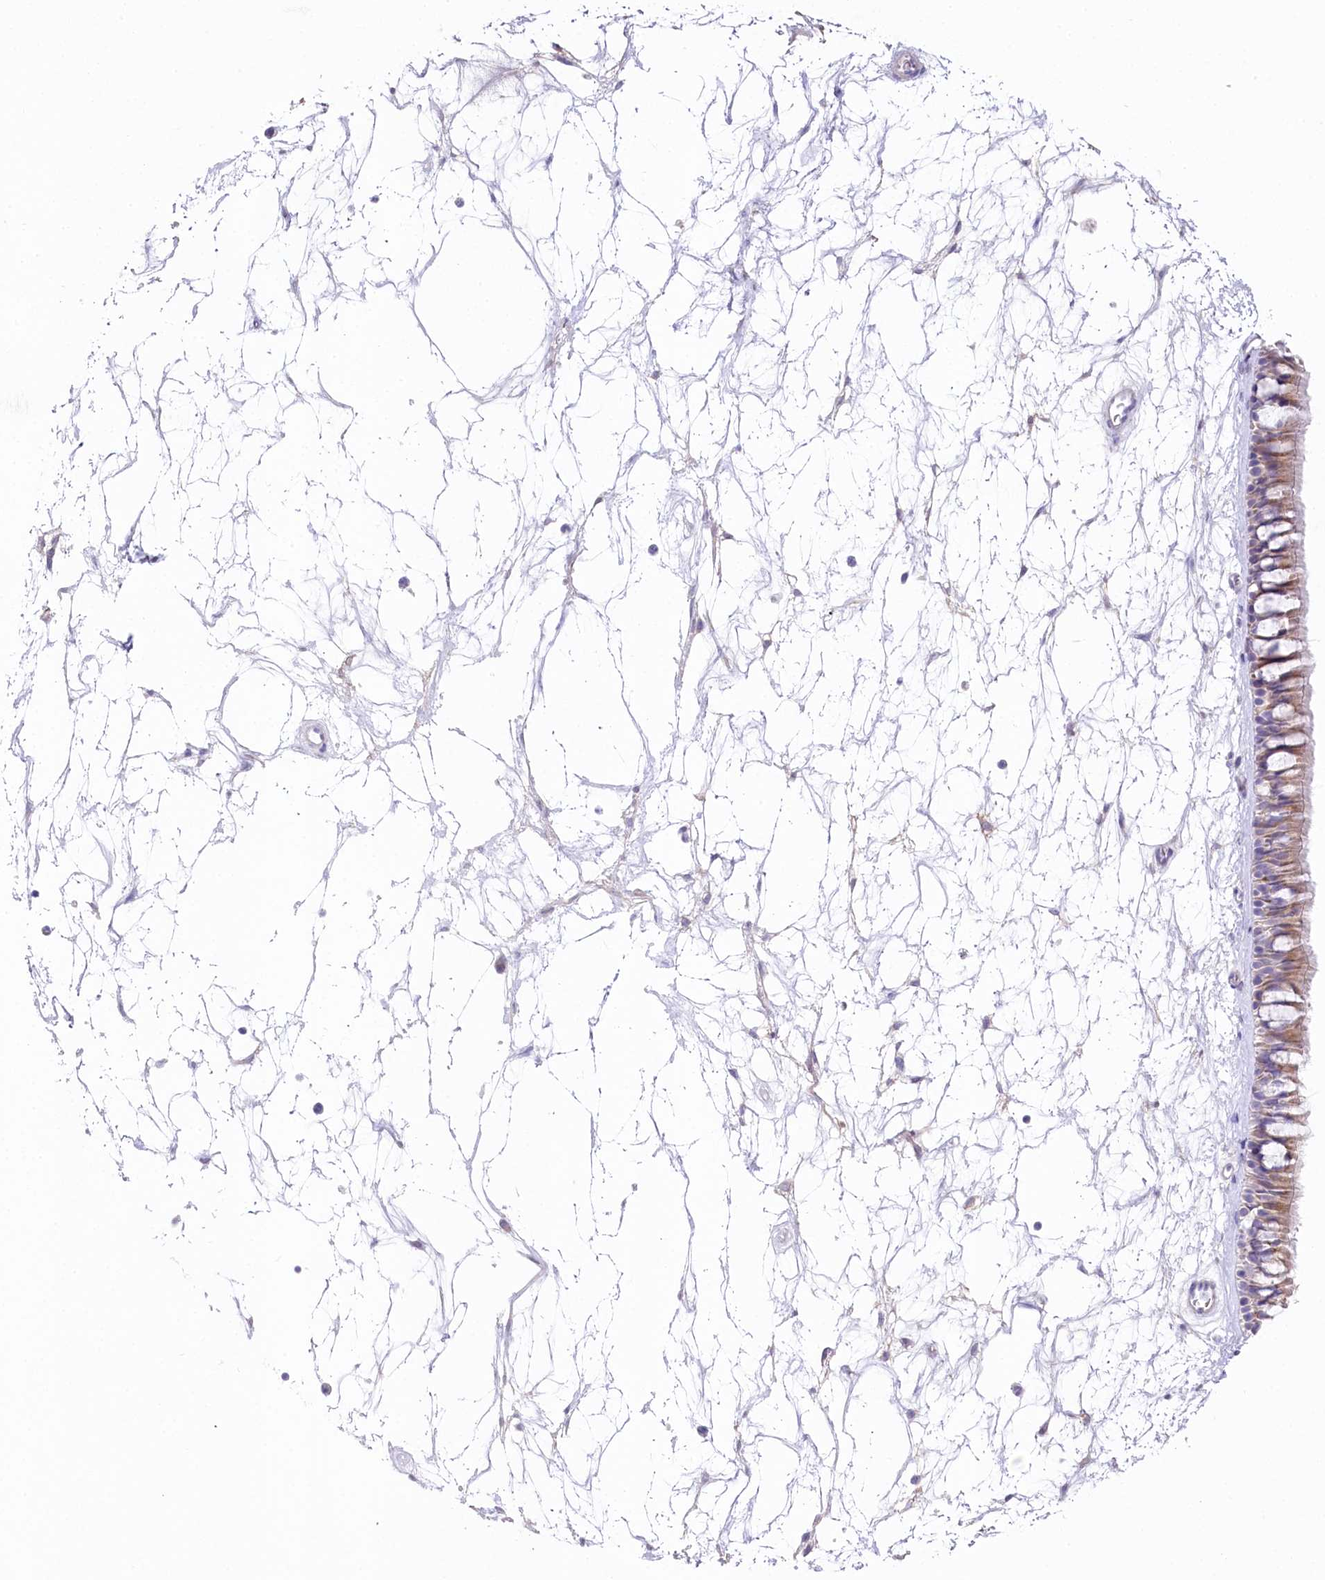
{"staining": {"intensity": "weak", "quantity": ">75%", "location": "cytoplasmic/membranous"}, "tissue": "nasopharynx", "cell_type": "Respiratory epithelial cells", "image_type": "normal", "snomed": [{"axis": "morphology", "description": "Normal tissue, NOS"}, {"axis": "topography", "description": "Nasopharynx"}], "caption": "Immunohistochemical staining of benign nasopharynx displays >75% levels of weak cytoplasmic/membranous protein positivity in about >75% of respiratory epithelial cells.", "gene": "MYOZ1", "patient": {"sex": "male", "age": 64}}